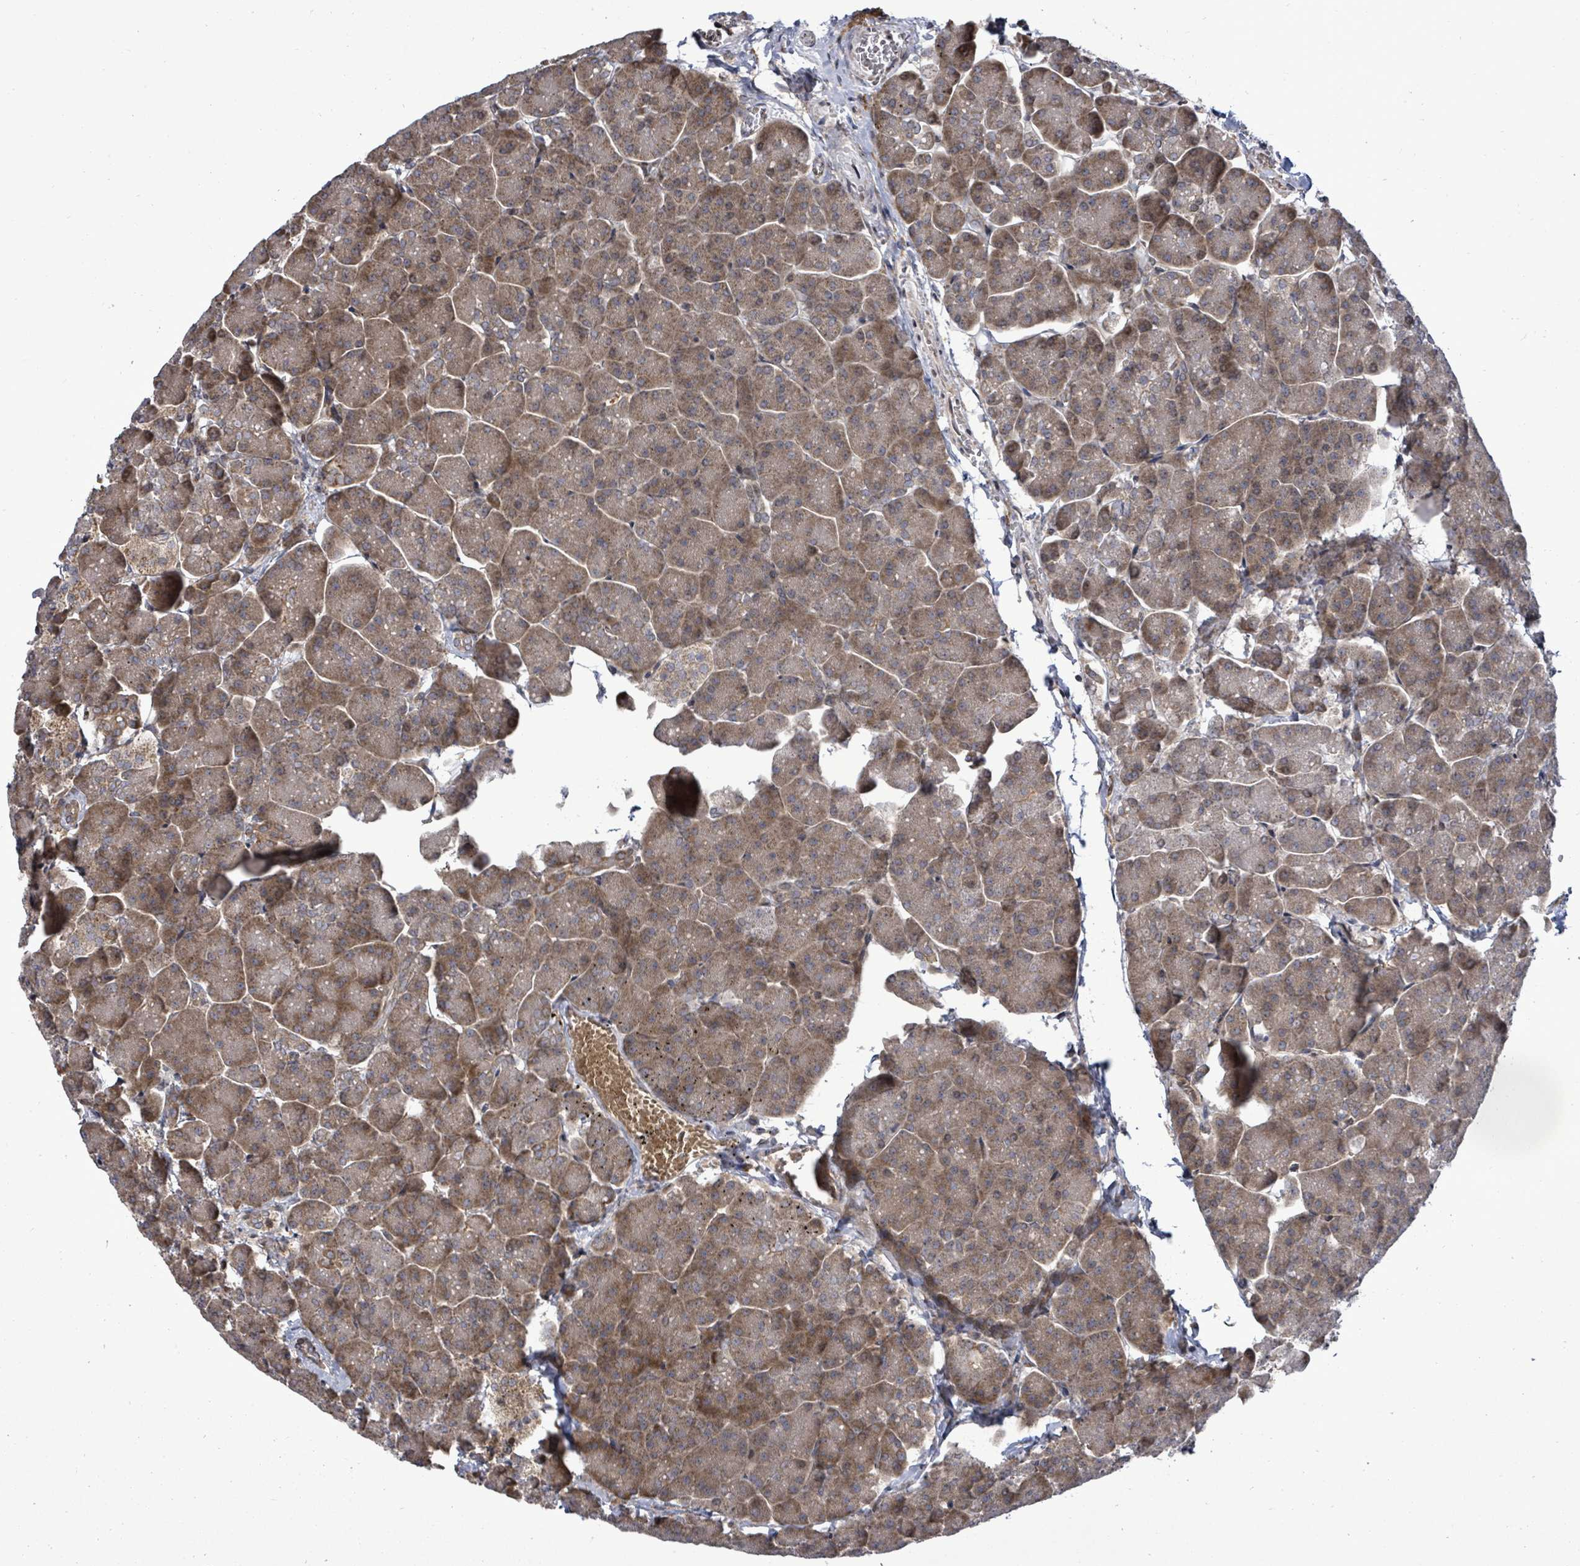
{"staining": {"intensity": "moderate", "quantity": ">75%", "location": "cytoplasmic/membranous"}, "tissue": "pancreas", "cell_type": "Exocrine glandular cells", "image_type": "normal", "snomed": [{"axis": "morphology", "description": "Normal tissue, NOS"}, {"axis": "topography", "description": "Pancreas"}, {"axis": "topography", "description": "Peripheral nerve tissue"}], "caption": "Pancreas stained for a protein shows moderate cytoplasmic/membranous positivity in exocrine glandular cells. The staining was performed using DAB, with brown indicating positive protein expression. Nuclei are stained blue with hematoxylin.", "gene": "KRTAP27", "patient": {"sex": "male", "age": 54}}